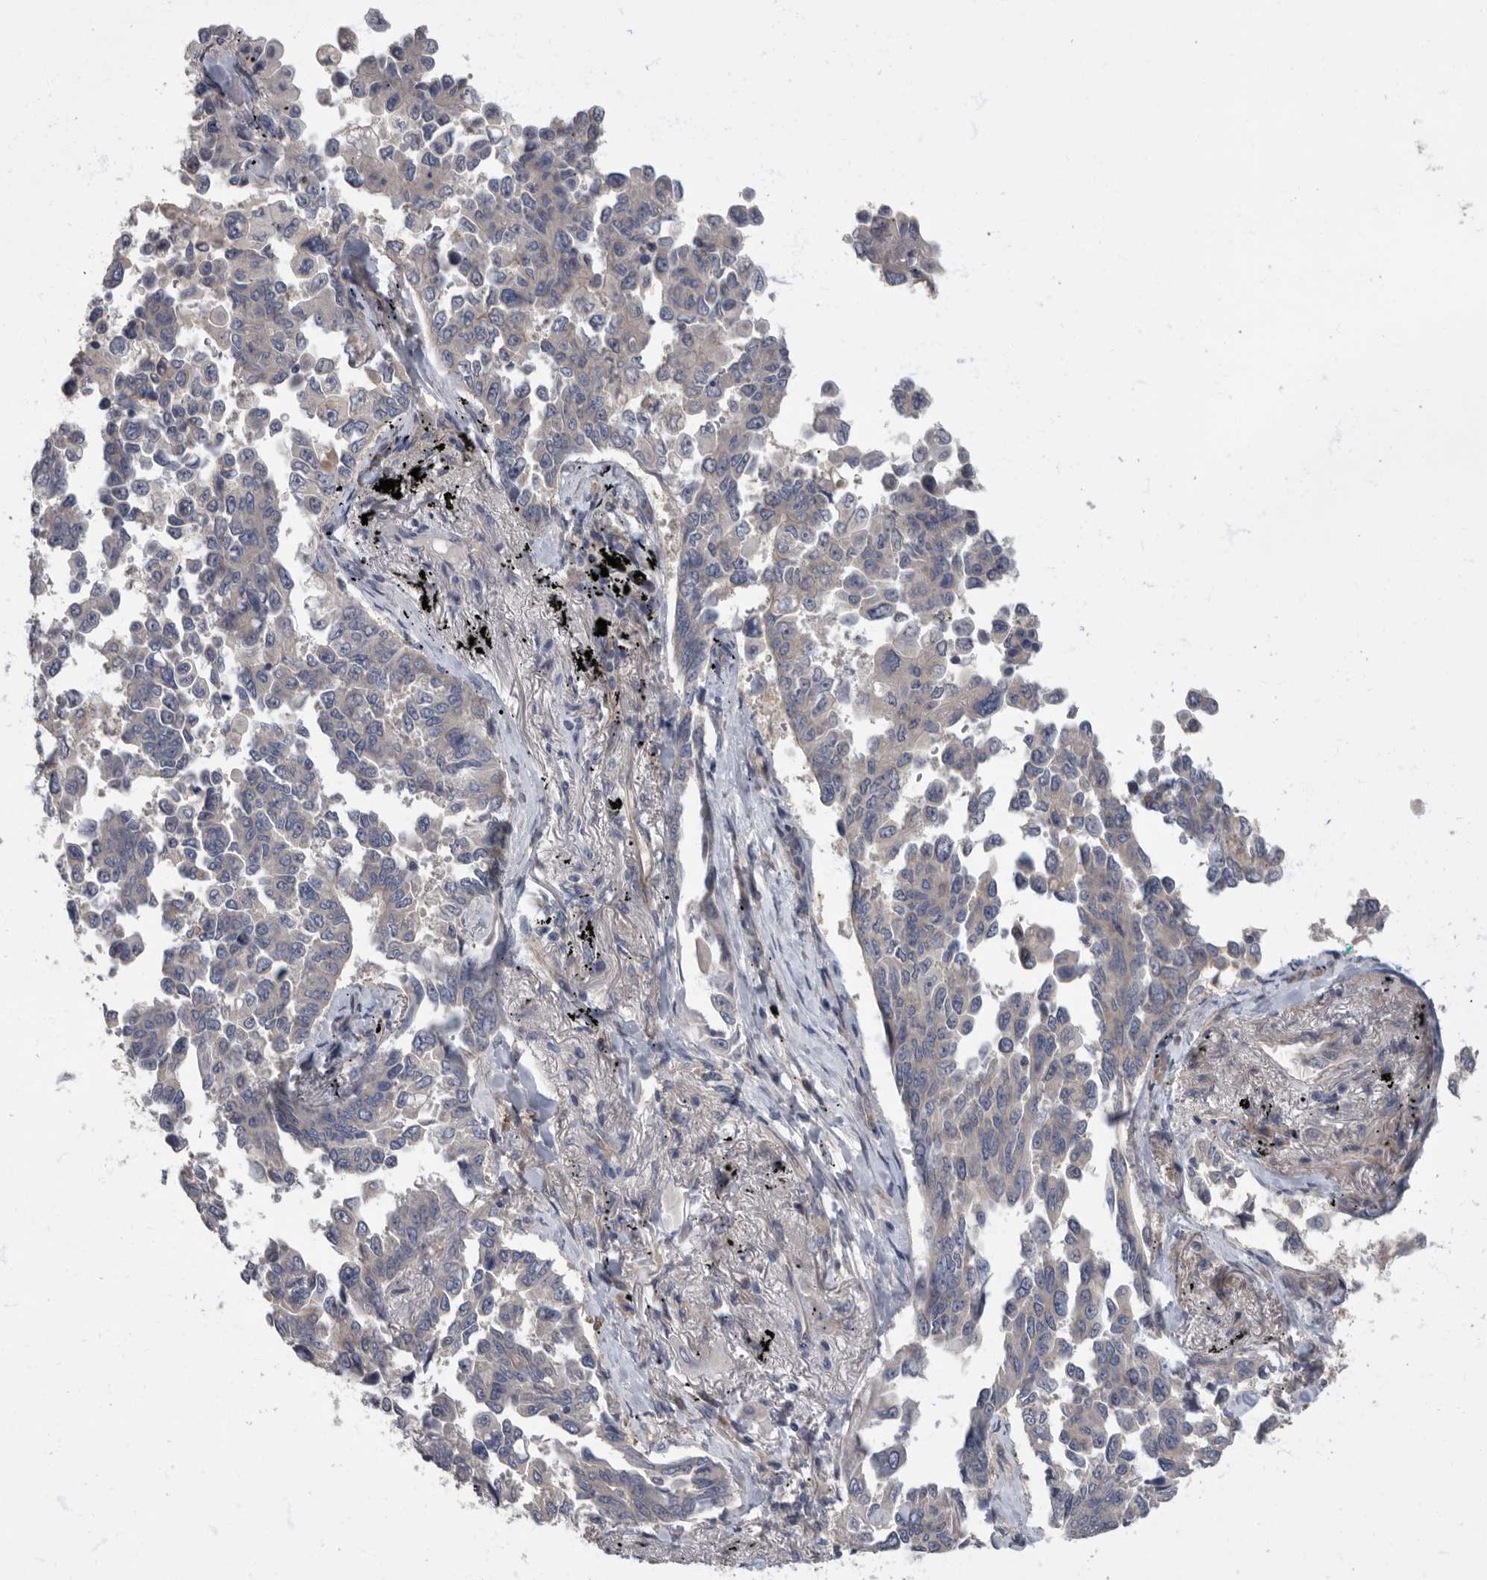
{"staining": {"intensity": "negative", "quantity": "none", "location": "none"}, "tissue": "lung cancer", "cell_type": "Tumor cells", "image_type": "cancer", "snomed": [{"axis": "morphology", "description": "Adenocarcinoma, NOS"}, {"axis": "topography", "description": "Lung"}], "caption": "Micrograph shows no significant protein staining in tumor cells of adenocarcinoma (lung).", "gene": "PDK1", "patient": {"sex": "female", "age": 67}}